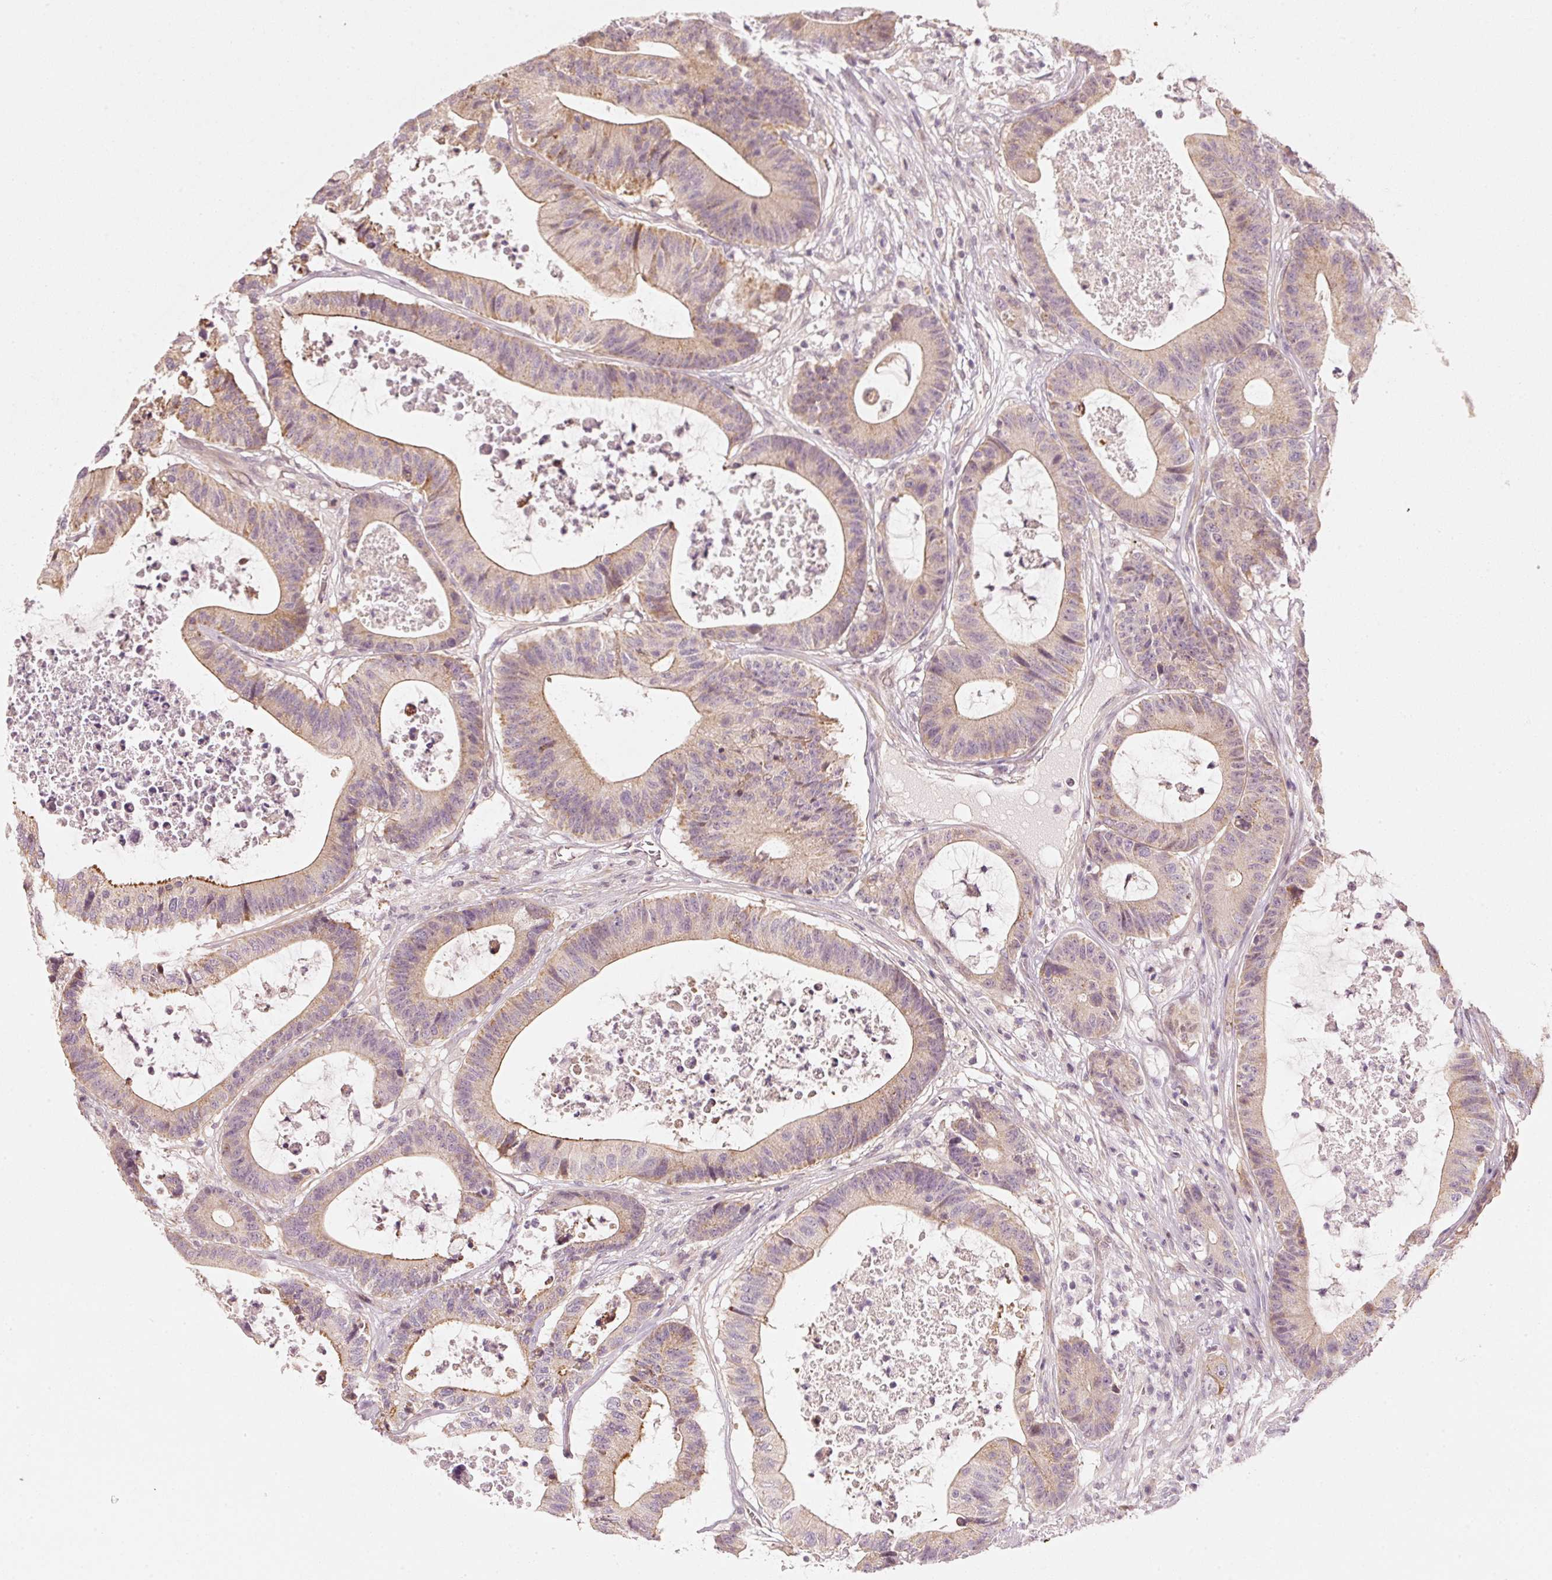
{"staining": {"intensity": "weak", "quantity": "<25%", "location": "cytoplasmic/membranous"}, "tissue": "colorectal cancer", "cell_type": "Tumor cells", "image_type": "cancer", "snomed": [{"axis": "morphology", "description": "Adenocarcinoma, NOS"}, {"axis": "topography", "description": "Colon"}], "caption": "Tumor cells show no significant protein expression in colorectal cancer.", "gene": "ARHGAP22", "patient": {"sex": "female", "age": 84}}